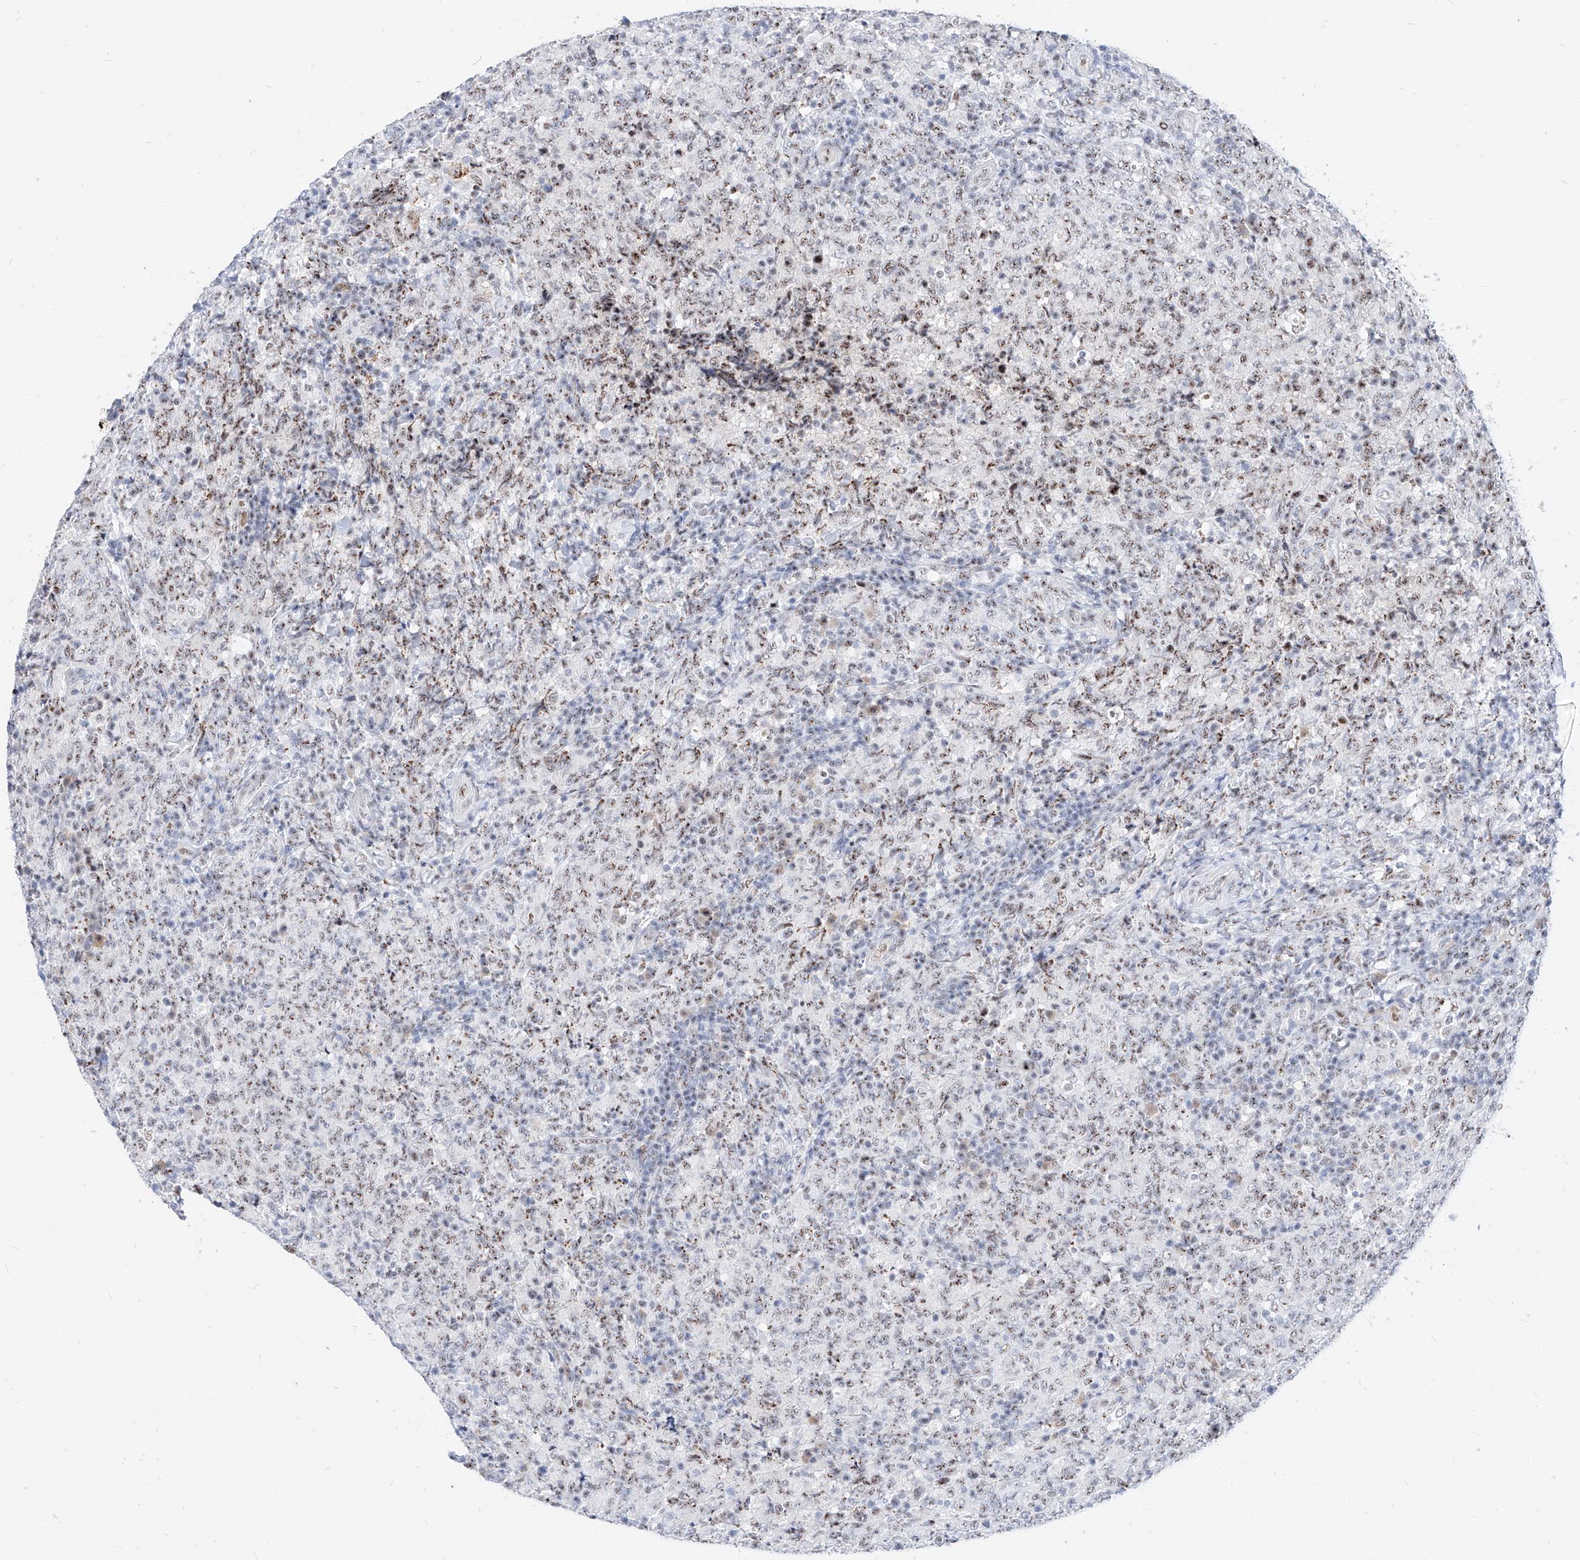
{"staining": {"intensity": "weak", "quantity": "25%-75%", "location": "nuclear"}, "tissue": "lymphoma", "cell_type": "Tumor cells", "image_type": "cancer", "snomed": [{"axis": "morphology", "description": "Malignant lymphoma, non-Hodgkin's type, High grade"}, {"axis": "topography", "description": "Tonsil"}], "caption": "Lymphoma was stained to show a protein in brown. There is low levels of weak nuclear staining in approximately 25%-75% of tumor cells.", "gene": "ZFP42", "patient": {"sex": "female", "age": 36}}